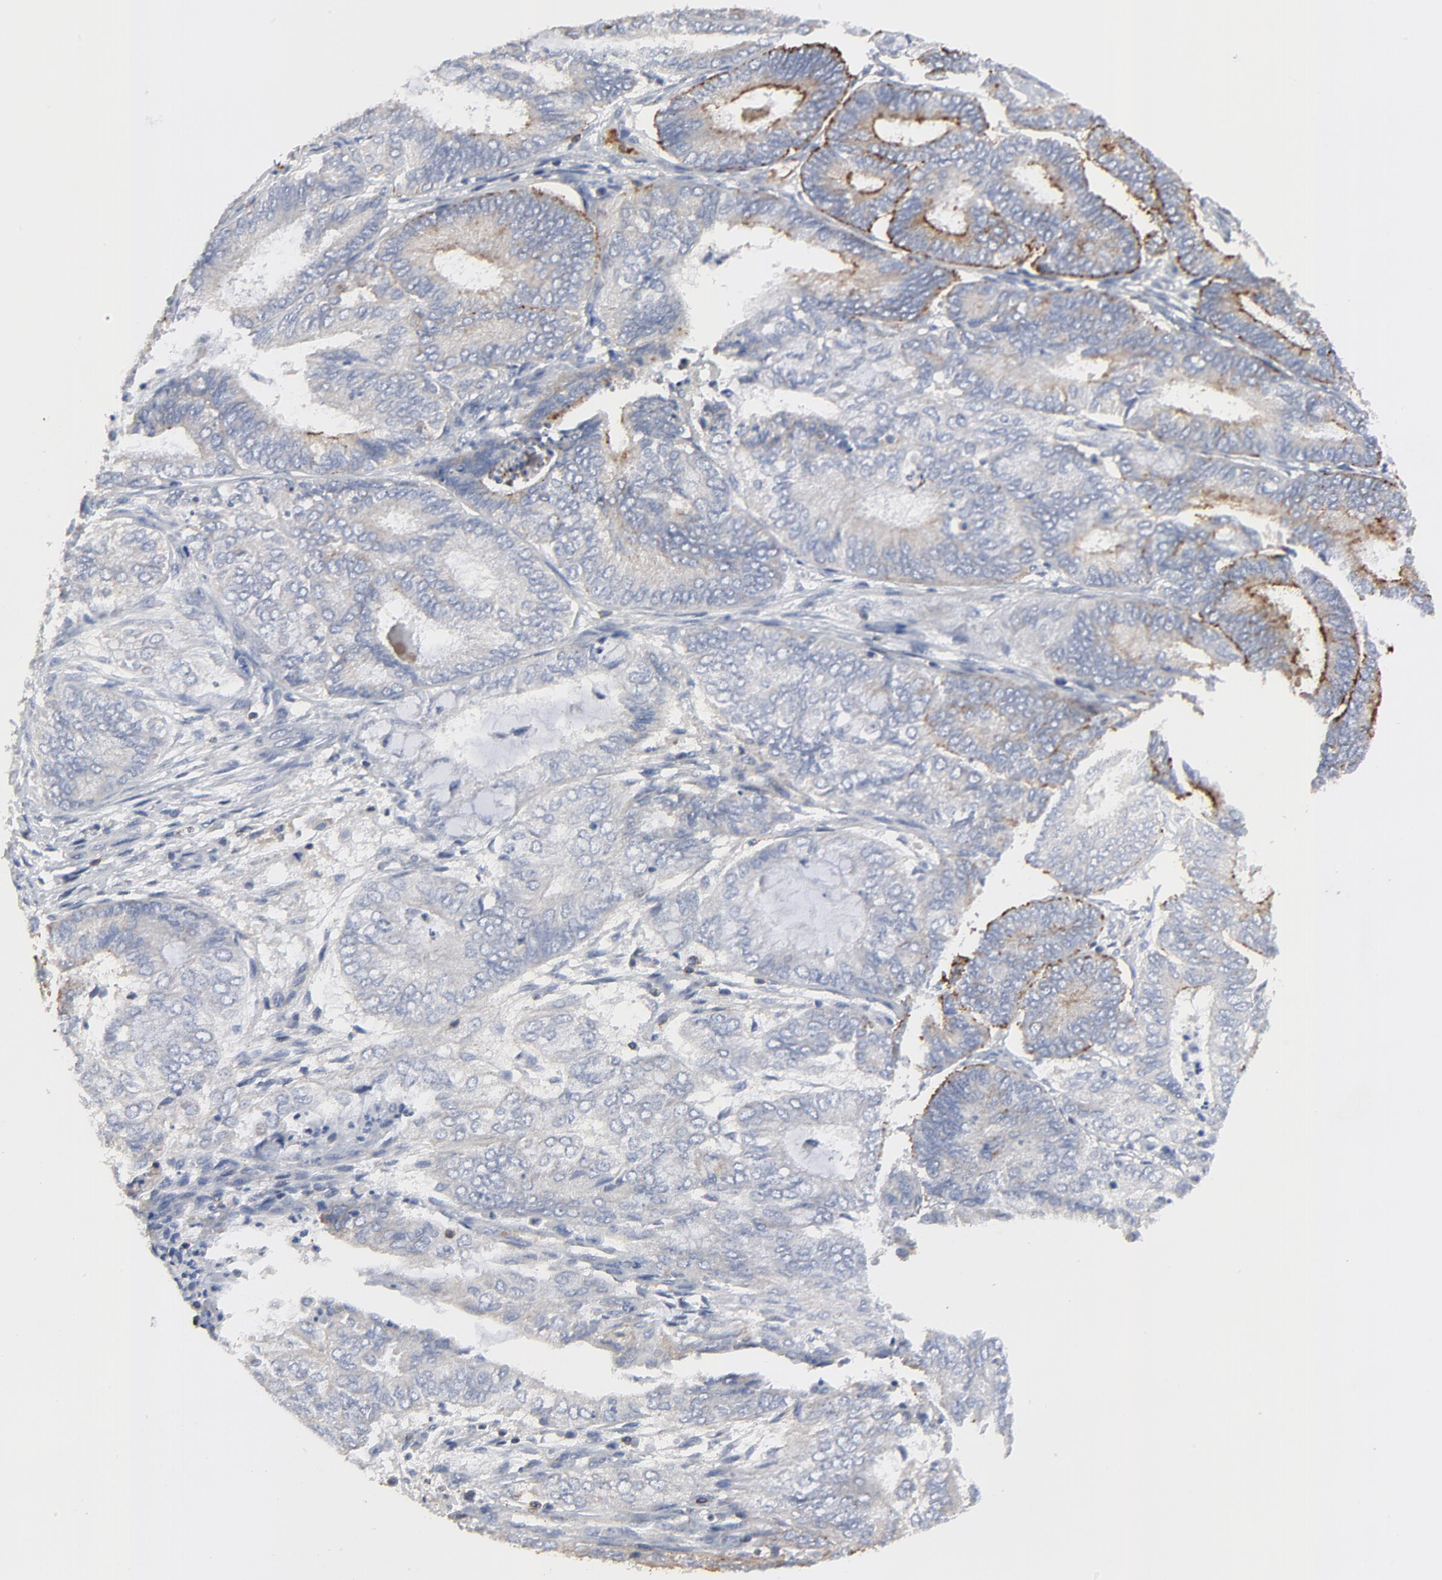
{"staining": {"intensity": "moderate", "quantity": "25%-75%", "location": "cytoplasmic/membranous"}, "tissue": "endometrial cancer", "cell_type": "Tumor cells", "image_type": "cancer", "snomed": [{"axis": "morphology", "description": "Adenocarcinoma, NOS"}, {"axis": "topography", "description": "Endometrium"}], "caption": "Protein staining by IHC shows moderate cytoplasmic/membranous staining in about 25%-75% of tumor cells in endometrial cancer (adenocarcinoma).", "gene": "SKAP1", "patient": {"sex": "female", "age": 59}}